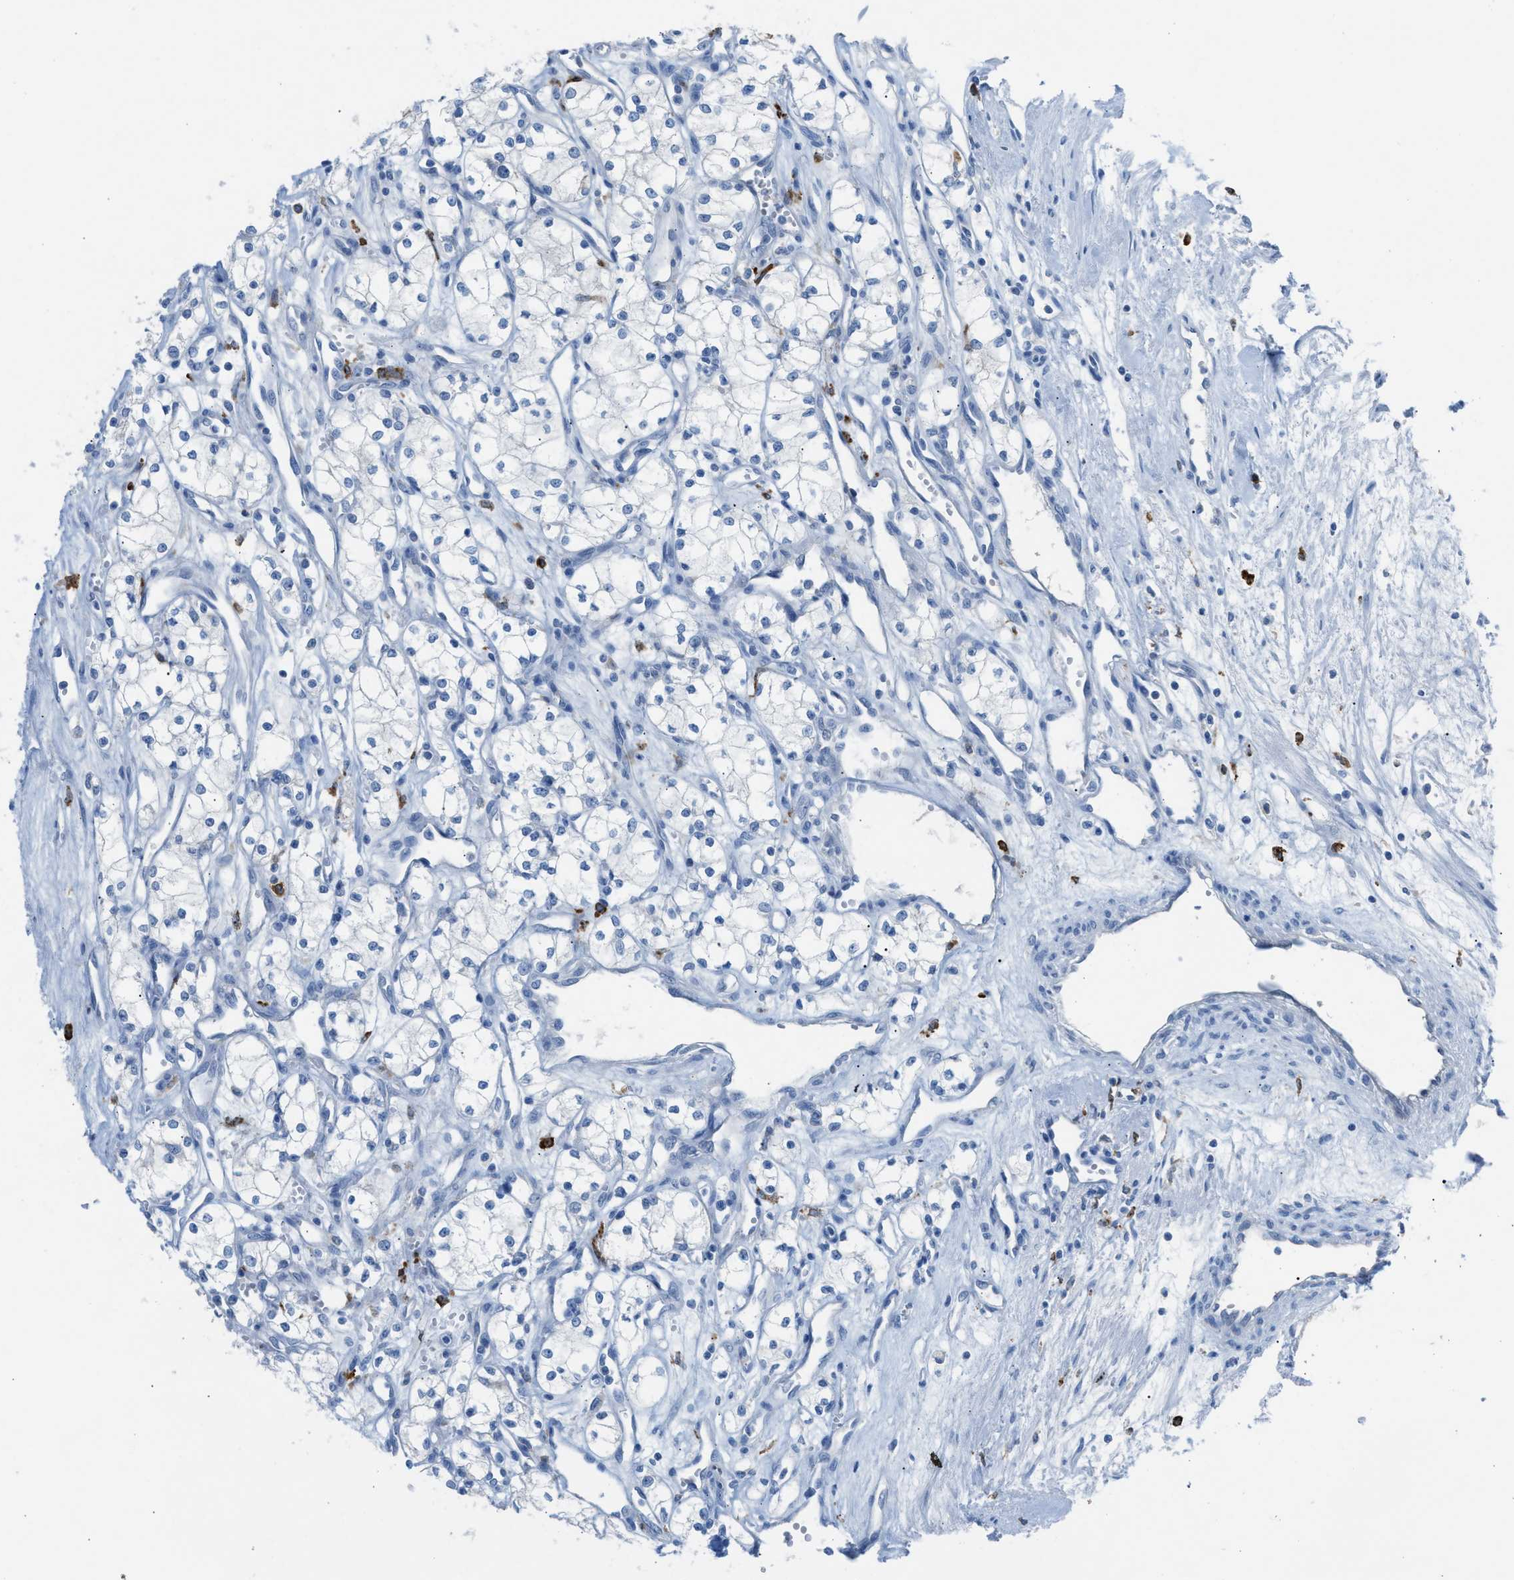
{"staining": {"intensity": "negative", "quantity": "none", "location": "none"}, "tissue": "renal cancer", "cell_type": "Tumor cells", "image_type": "cancer", "snomed": [{"axis": "morphology", "description": "Adenocarcinoma, NOS"}, {"axis": "topography", "description": "Kidney"}], "caption": "Immunohistochemistry histopathology image of neoplastic tissue: adenocarcinoma (renal) stained with DAB (3,3'-diaminobenzidine) reveals no significant protein staining in tumor cells.", "gene": "CLEC10A", "patient": {"sex": "male", "age": 59}}